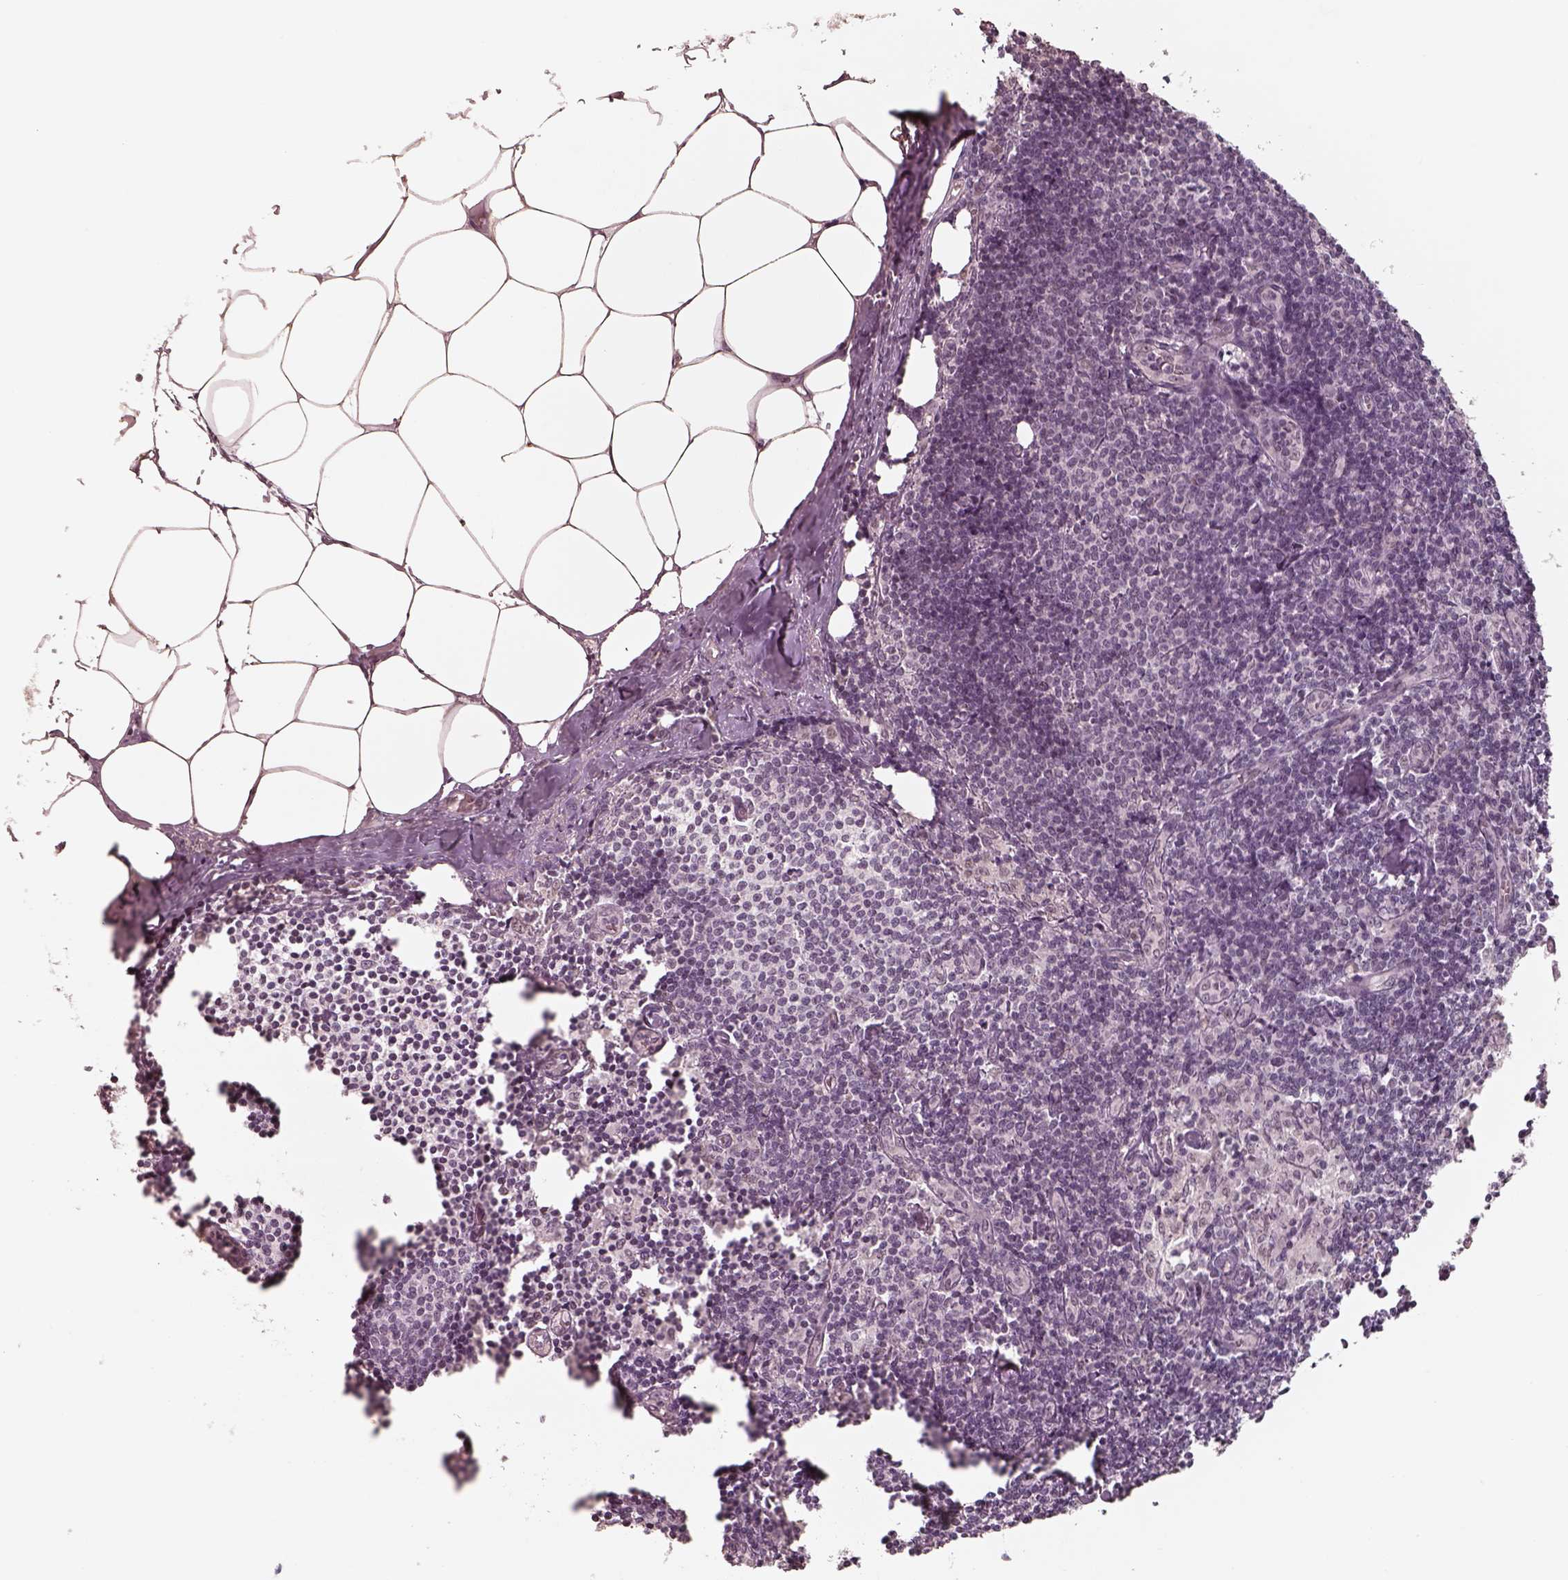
{"staining": {"intensity": "moderate", "quantity": "25%-75%", "location": "nuclear"}, "tissue": "lymph node", "cell_type": "Germinal center cells", "image_type": "normal", "snomed": [{"axis": "morphology", "description": "Normal tissue, NOS"}, {"axis": "topography", "description": "Lymph node"}], "caption": "This micrograph displays IHC staining of normal lymph node, with medium moderate nuclear expression in approximately 25%-75% of germinal center cells.", "gene": "ATXN7L3", "patient": {"sex": "female", "age": 69}}